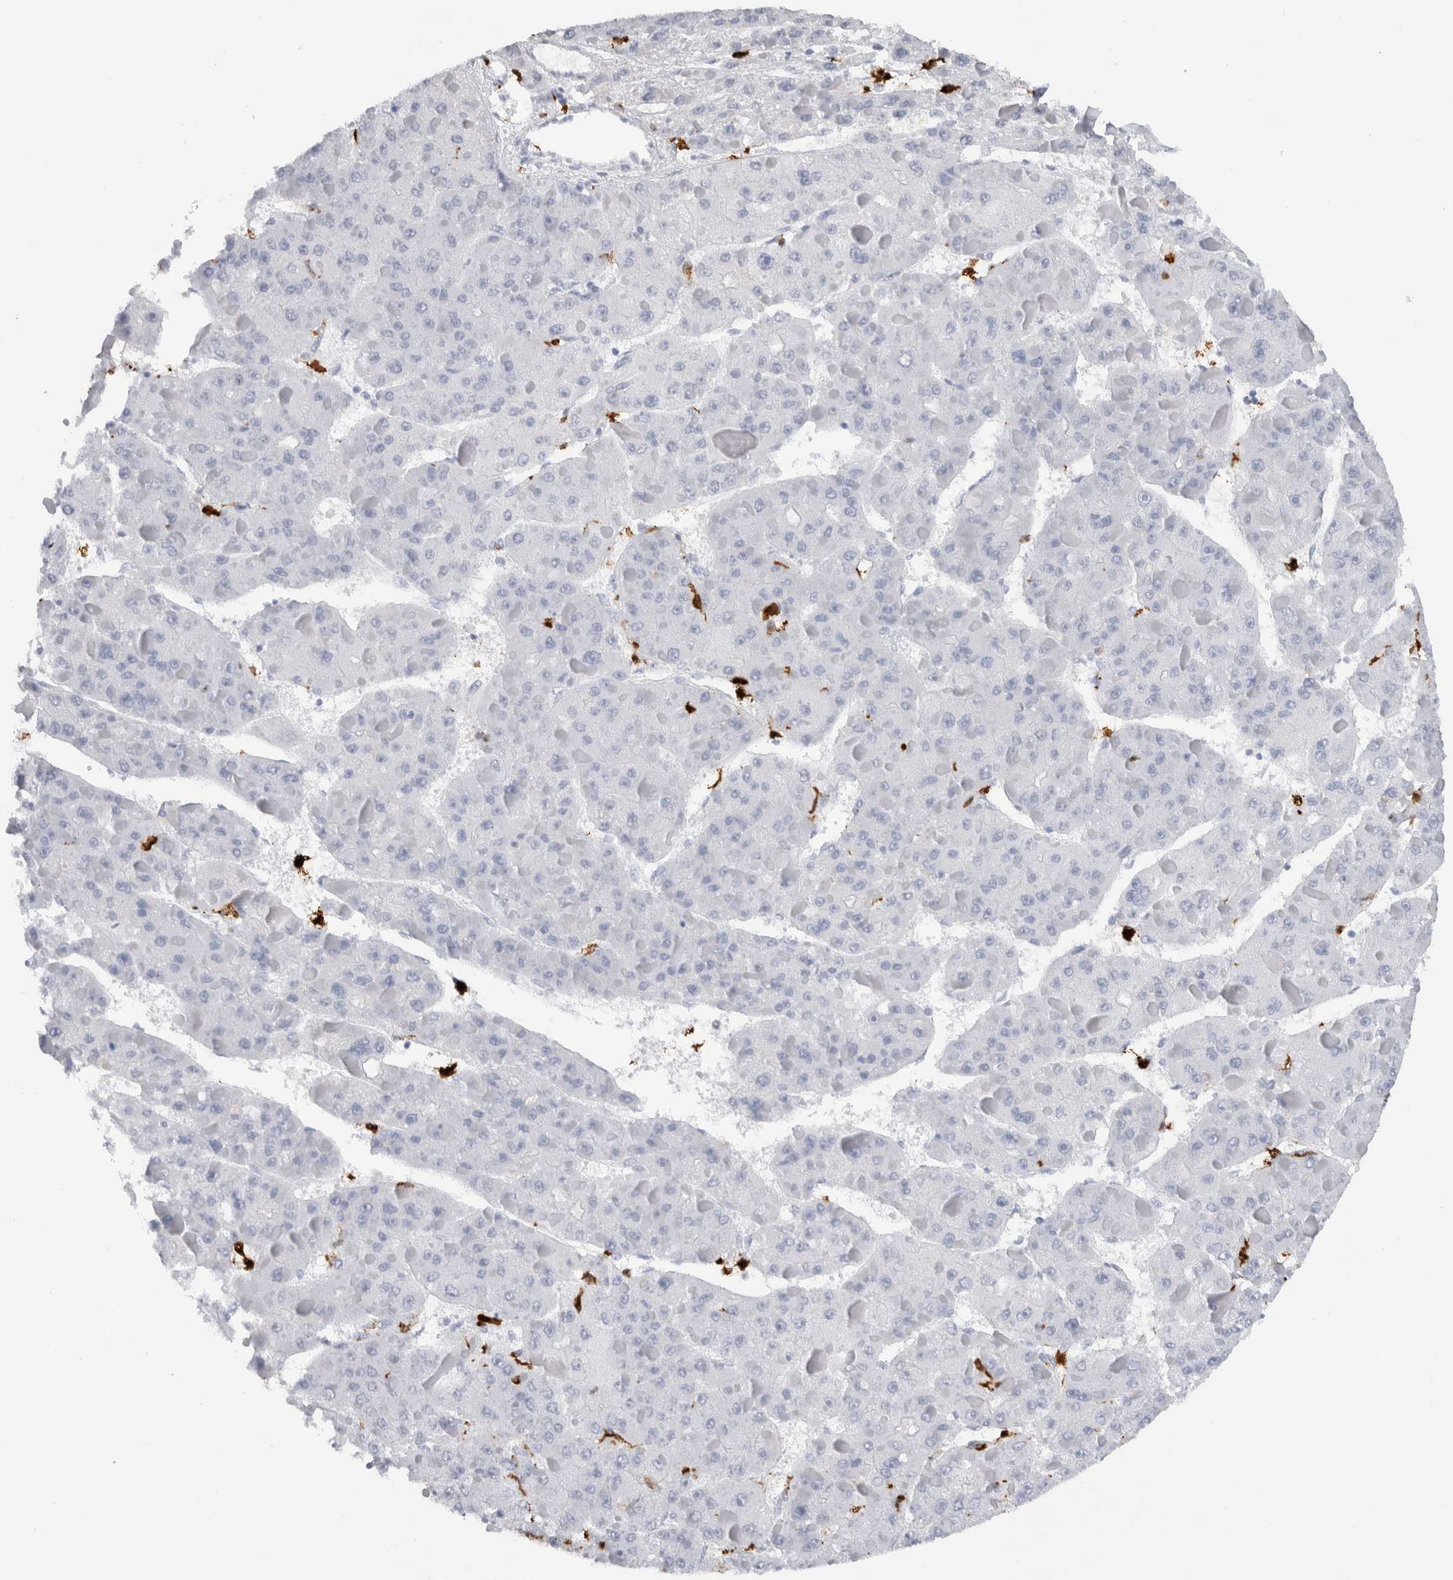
{"staining": {"intensity": "negative", "quantity": "none", "location": "none"}, "tissue": "liver cancer", "cell_type": "Tumor cells", "image_type": "cancer", "snomed": [{"axis": "morphology", "description": "Carcinoma, Hepatocellular, NOS"}, {"axis": "topography", "description": "Liver"}], "caption": "Immunohistochemistry image of neoplastic tissue: human liver cancer (hepatocellular carcinoma) stained with DAB reveals no significant protein positivity in tumor cells. The staining is performed using DAB (3,3'-diaminobenzidine) brown chromogen with nuclei counter-stained in using hematoxylin.", "gene": "S100A8", "patient": {"sex": "female", "age": 73}}